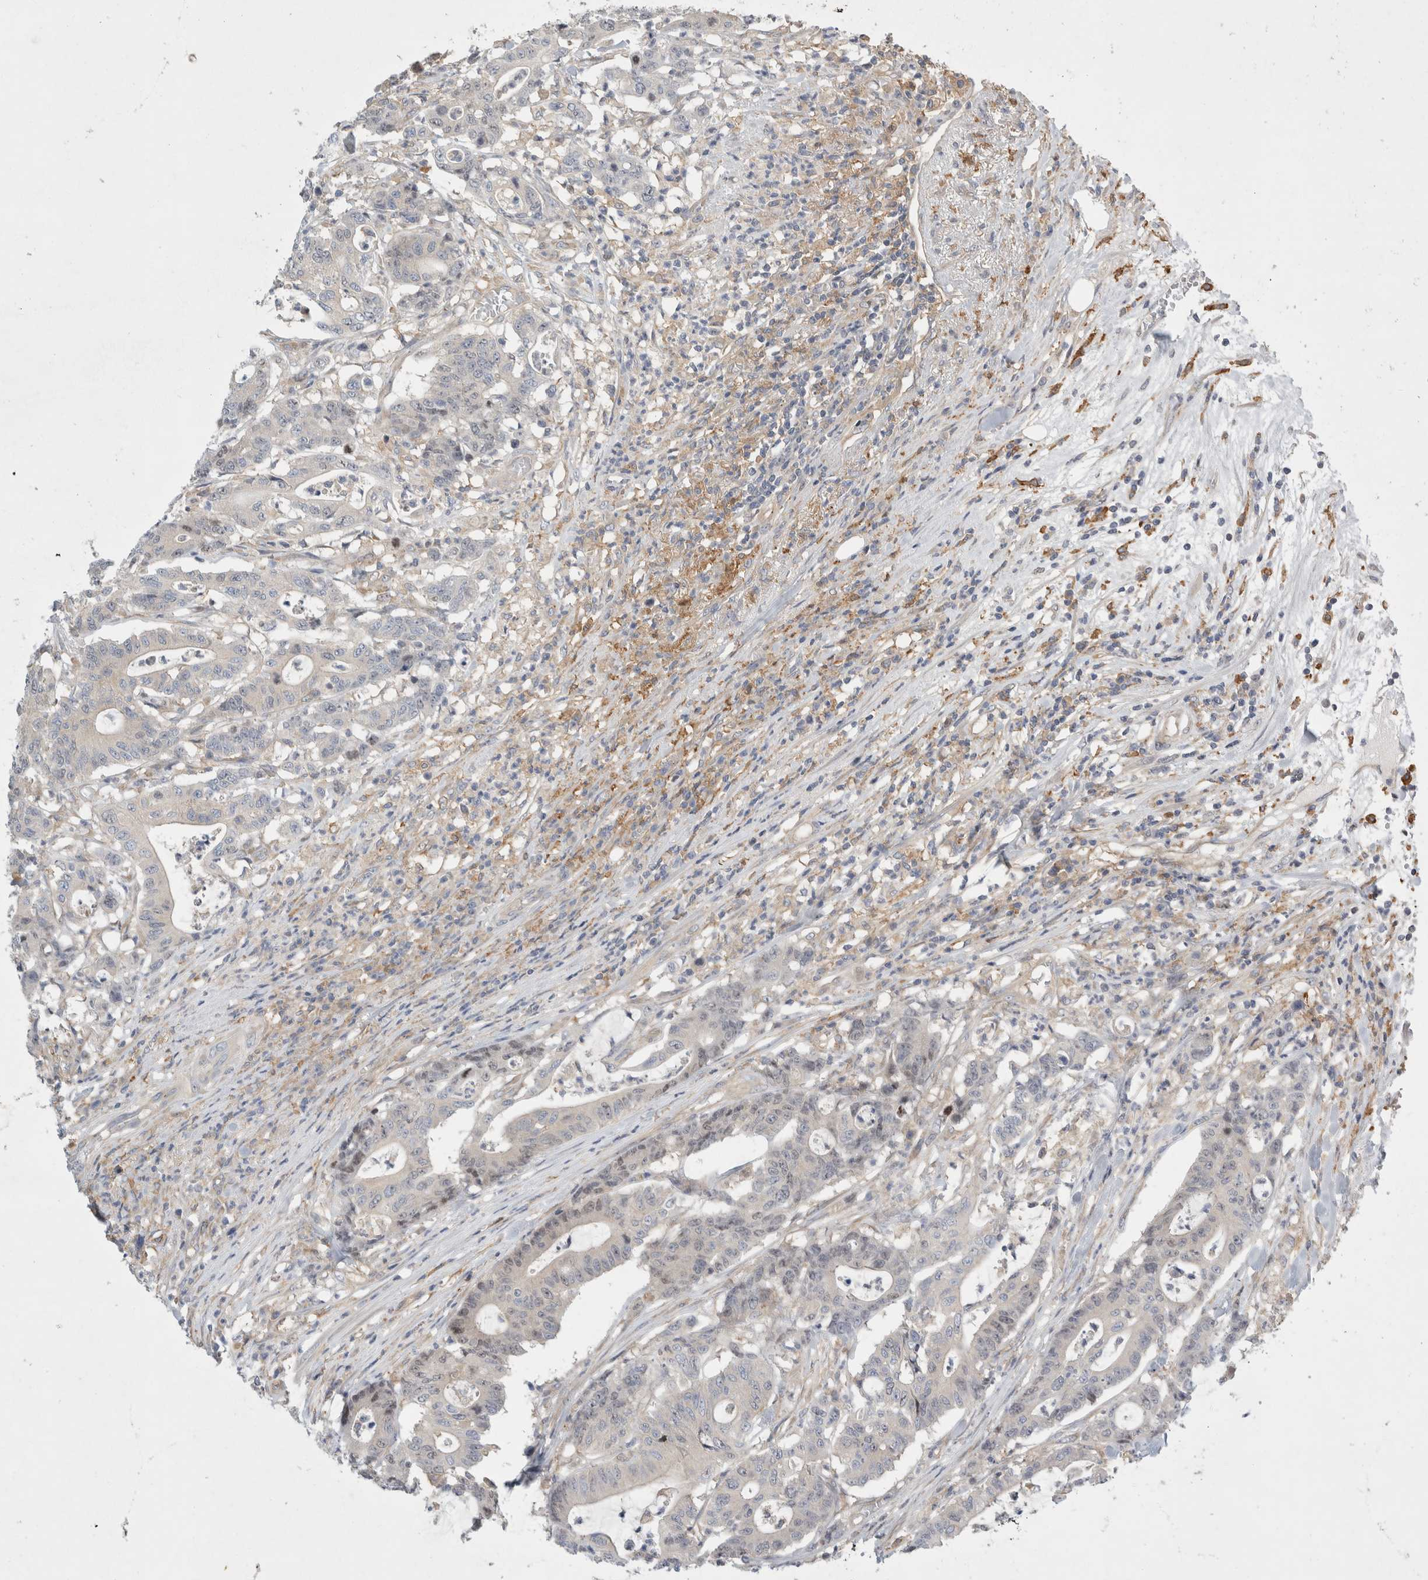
{"staining": {"intensity": "negative", "quantity": "none", "location": "none"}, "tissue": "colorectal cancer", "cell_type": "Tumor cells", "image_type": "cancer", "snomed": [{"axis": "morphology", "description": "Adenocarcinoma, NOS"}, {"axis": "topography", "description": "Colon"}], "caption": "This is an immunohistochemistry micrograph of human adenocarcinoma (colorectal). There is no expression in tumor cells.", "gene": "CDCA7L", "patient": {"sex": "female", "age": 84}}